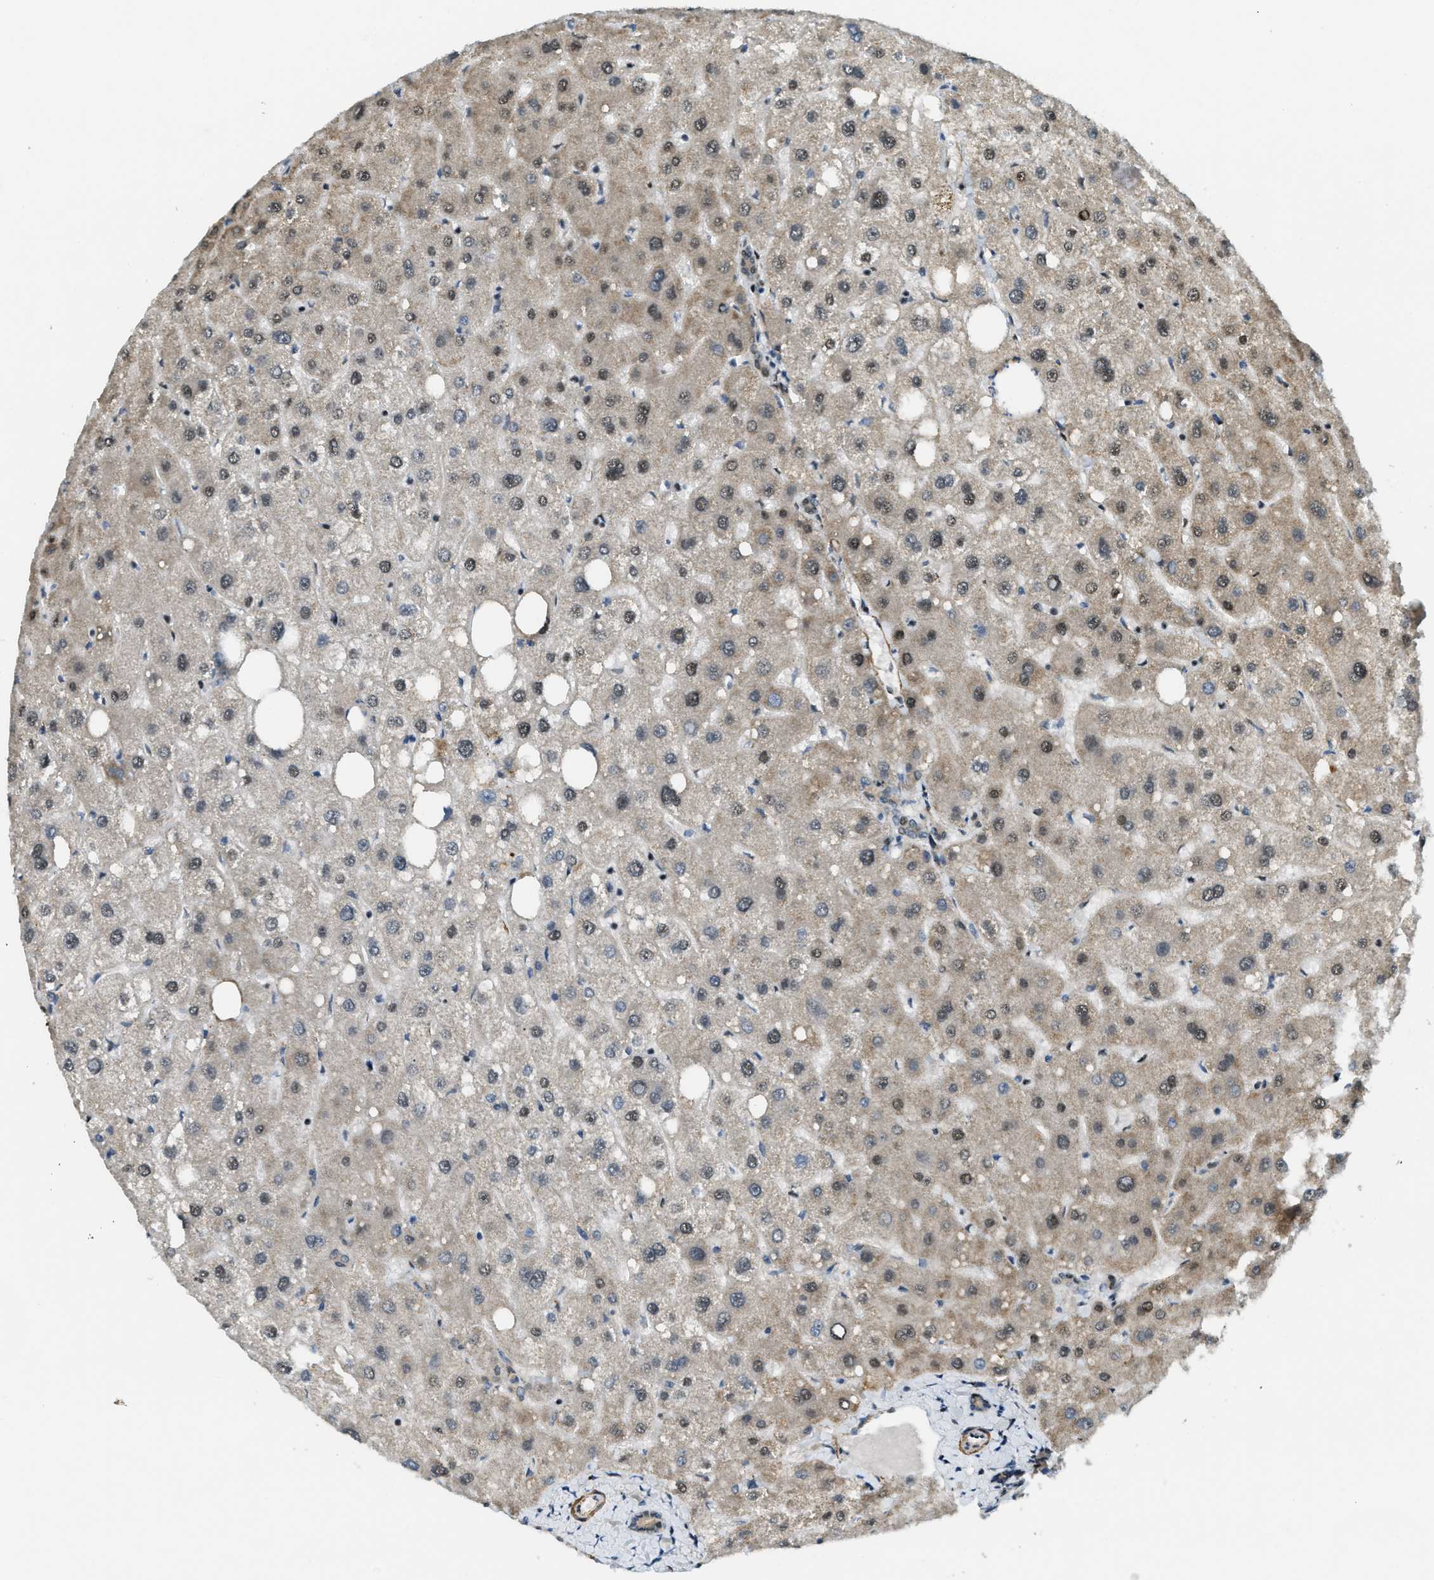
{"staining": {"intensity": "moderate", "quantity": "25%-75%", "location": "nuclear"}, "tissue": "liver", "cell_type": "Cholangiocytes", "image_type": "normal", "snomed": [{"axis": "morphology", "description": "Normal tissue, NOS"}, {"axis": "topography", "description": "Liver"}], "caption": "Protein expression analysis of normal human liver reveals moderate nuclear staining in approximately 25%-75% of cholangiocytes.", "gene": "CFAP36", "patient": {"sex": "male", "age": 73}}